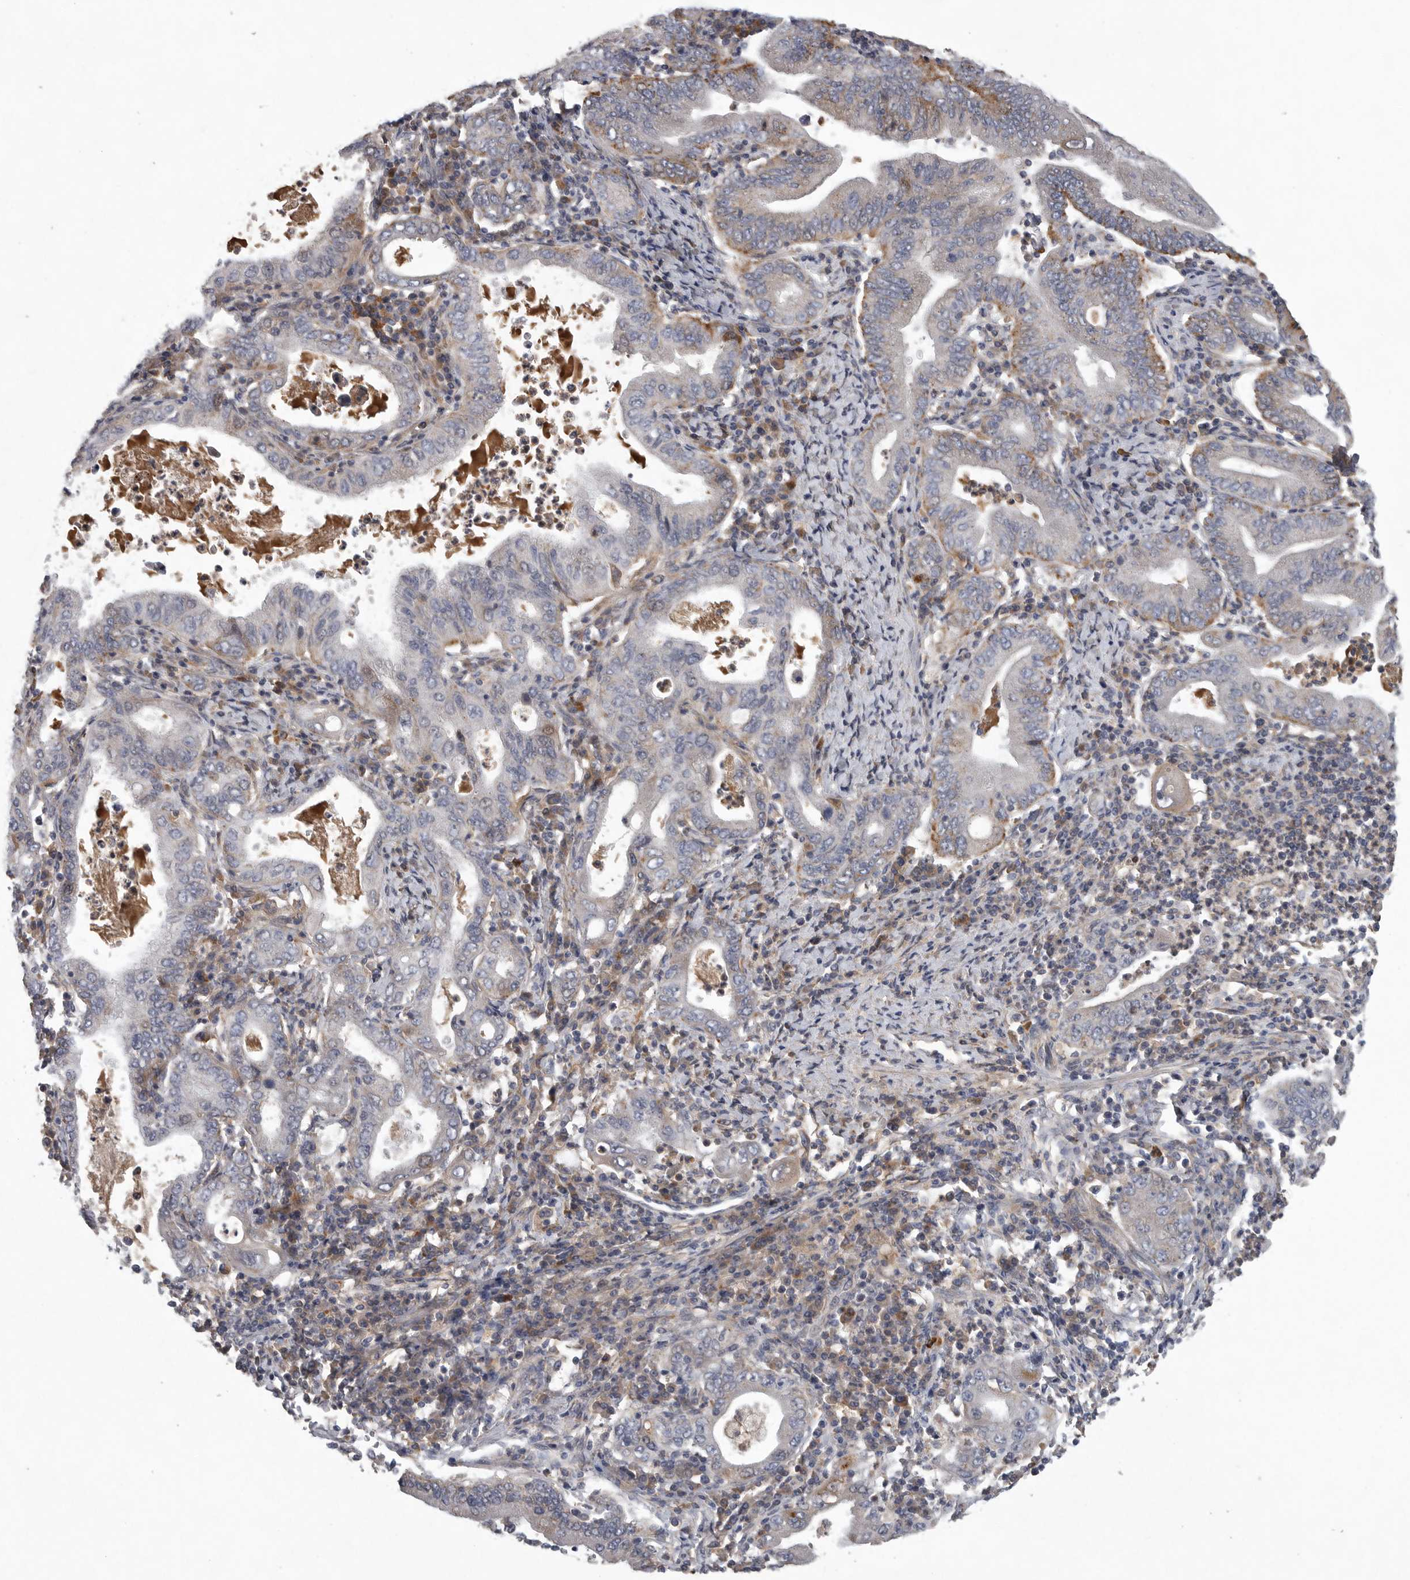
{"staining": {"intensity": "moderate", "quantity": "<25%", "location": "cytoplasmic/membranous"}, "tissue": "stomach cancer", "cell_type": "Tumor cells", "image_type": "cancer", "snomed": [{"axis": "morphology", "description": "Normal tissue, NOS"}, {"axis": "morphology", "description": "Adenocarcinoma, NOS"}, {"axis": "topography", "description": "Esophagus"}, {"axis": "topography", "description": "Stomach, upper"}, {"axis": "topography", "description": "Peripheral nerve tissue"}], "caption": "Tumor cells show low levels of moderate cytoplasmic/membranous expression in about <25% of cells in adenocarcinoma (stomach).", "gene": "LAMTOR3", "patient": {"sex": "male", "age": 62}}